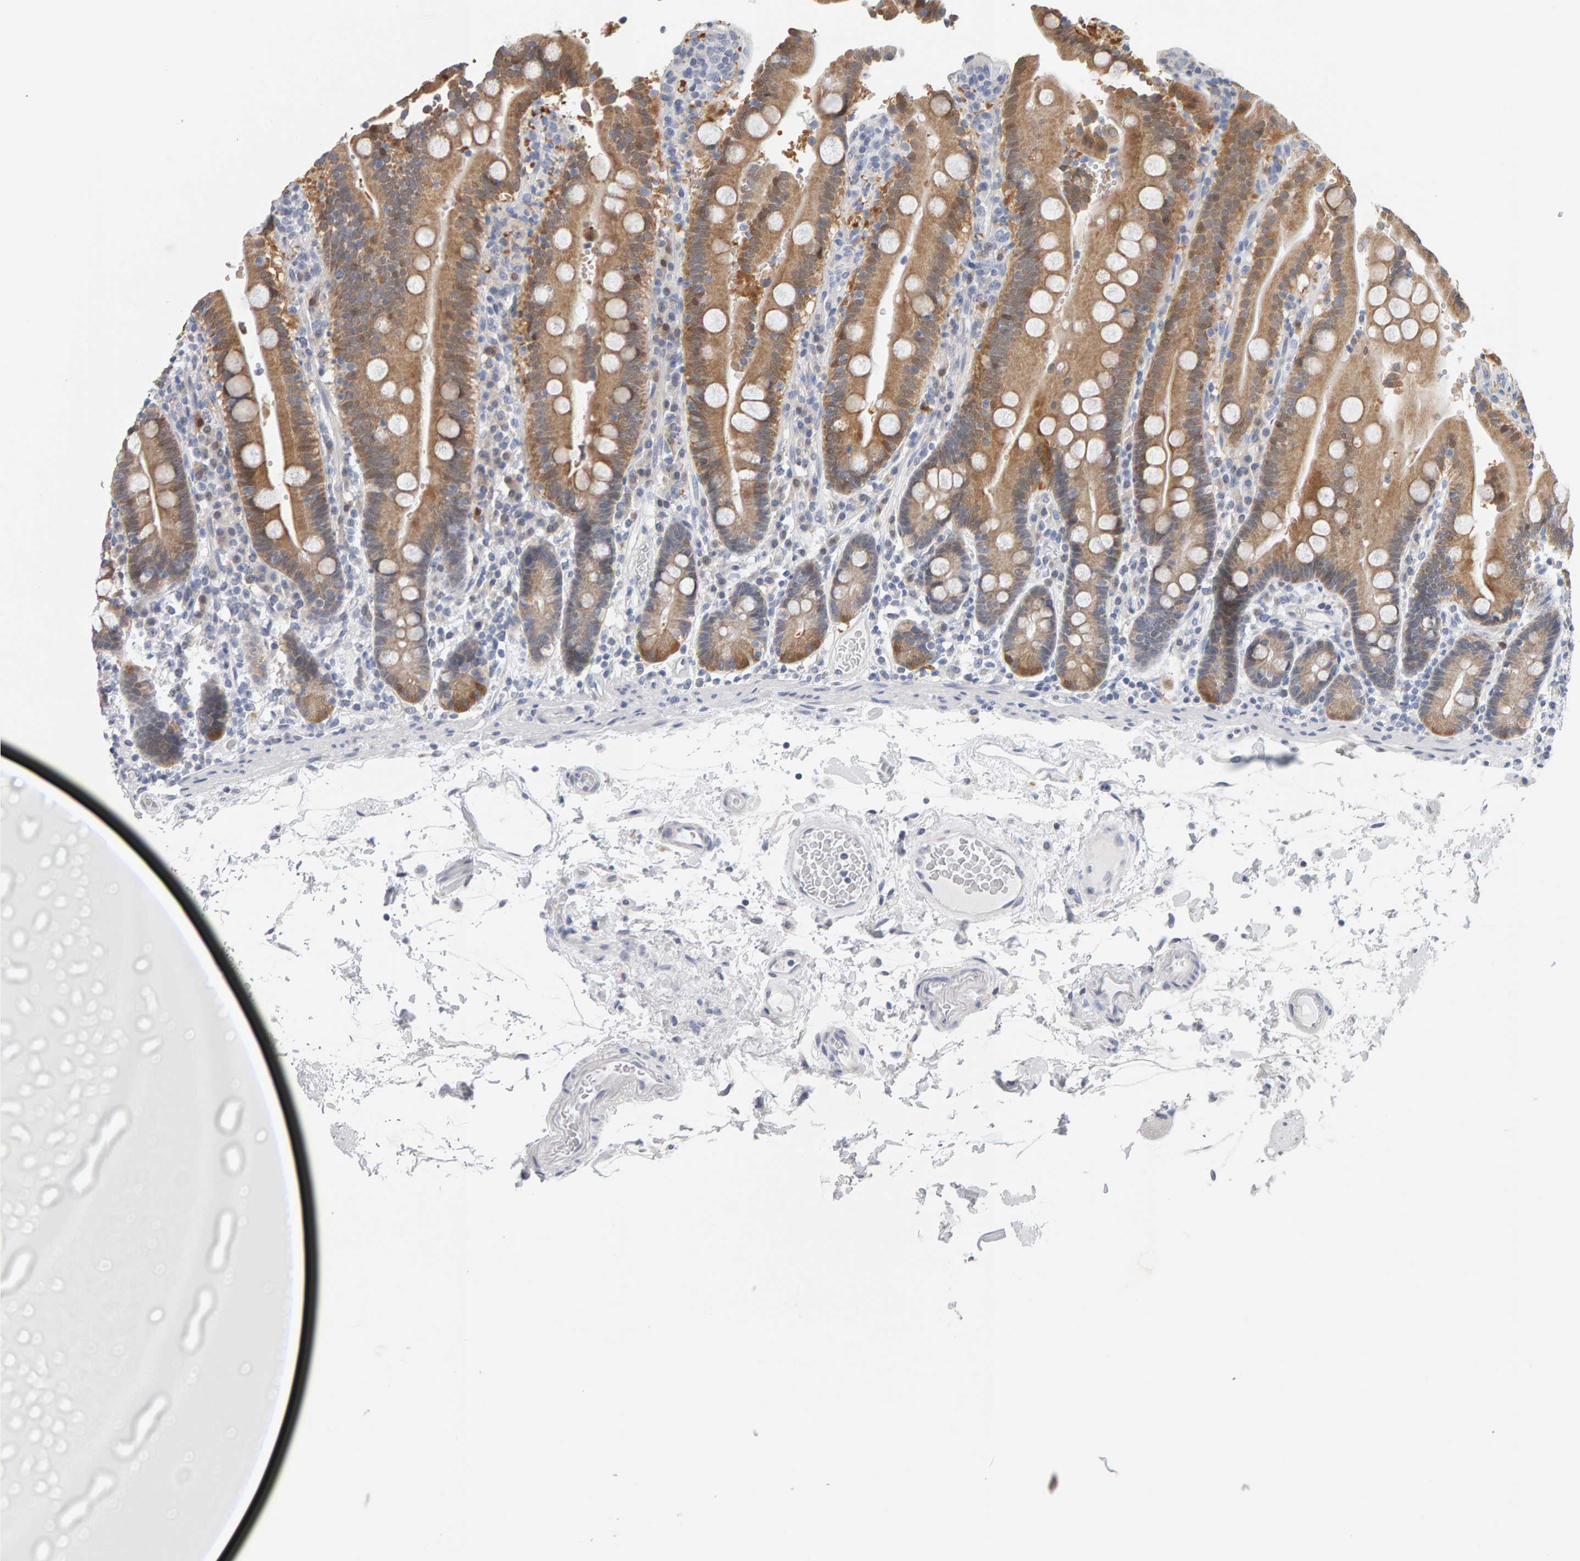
{"staining": {"intensity": "moderate", "quantity": ">75%", "location": "cytoplasmic/membranous"}, "tissue": "duodenum", "cell_type": "Glandular cells", "image_type": "normal", "snomed": [{"axis": "morphology", "description": "Normal tissue, NOS"}, {"axis": "topography", "description": "Small intestine, NOS"}], "caption": "Immunohistochemical staining of unremarkable duodenum reveals >75% levels of moderate cytoplasmic/membranous protein positivity in approximately >75% of glandular cells.", "gene": "CTH", "patient": {"sex": "female", "age": 71}}